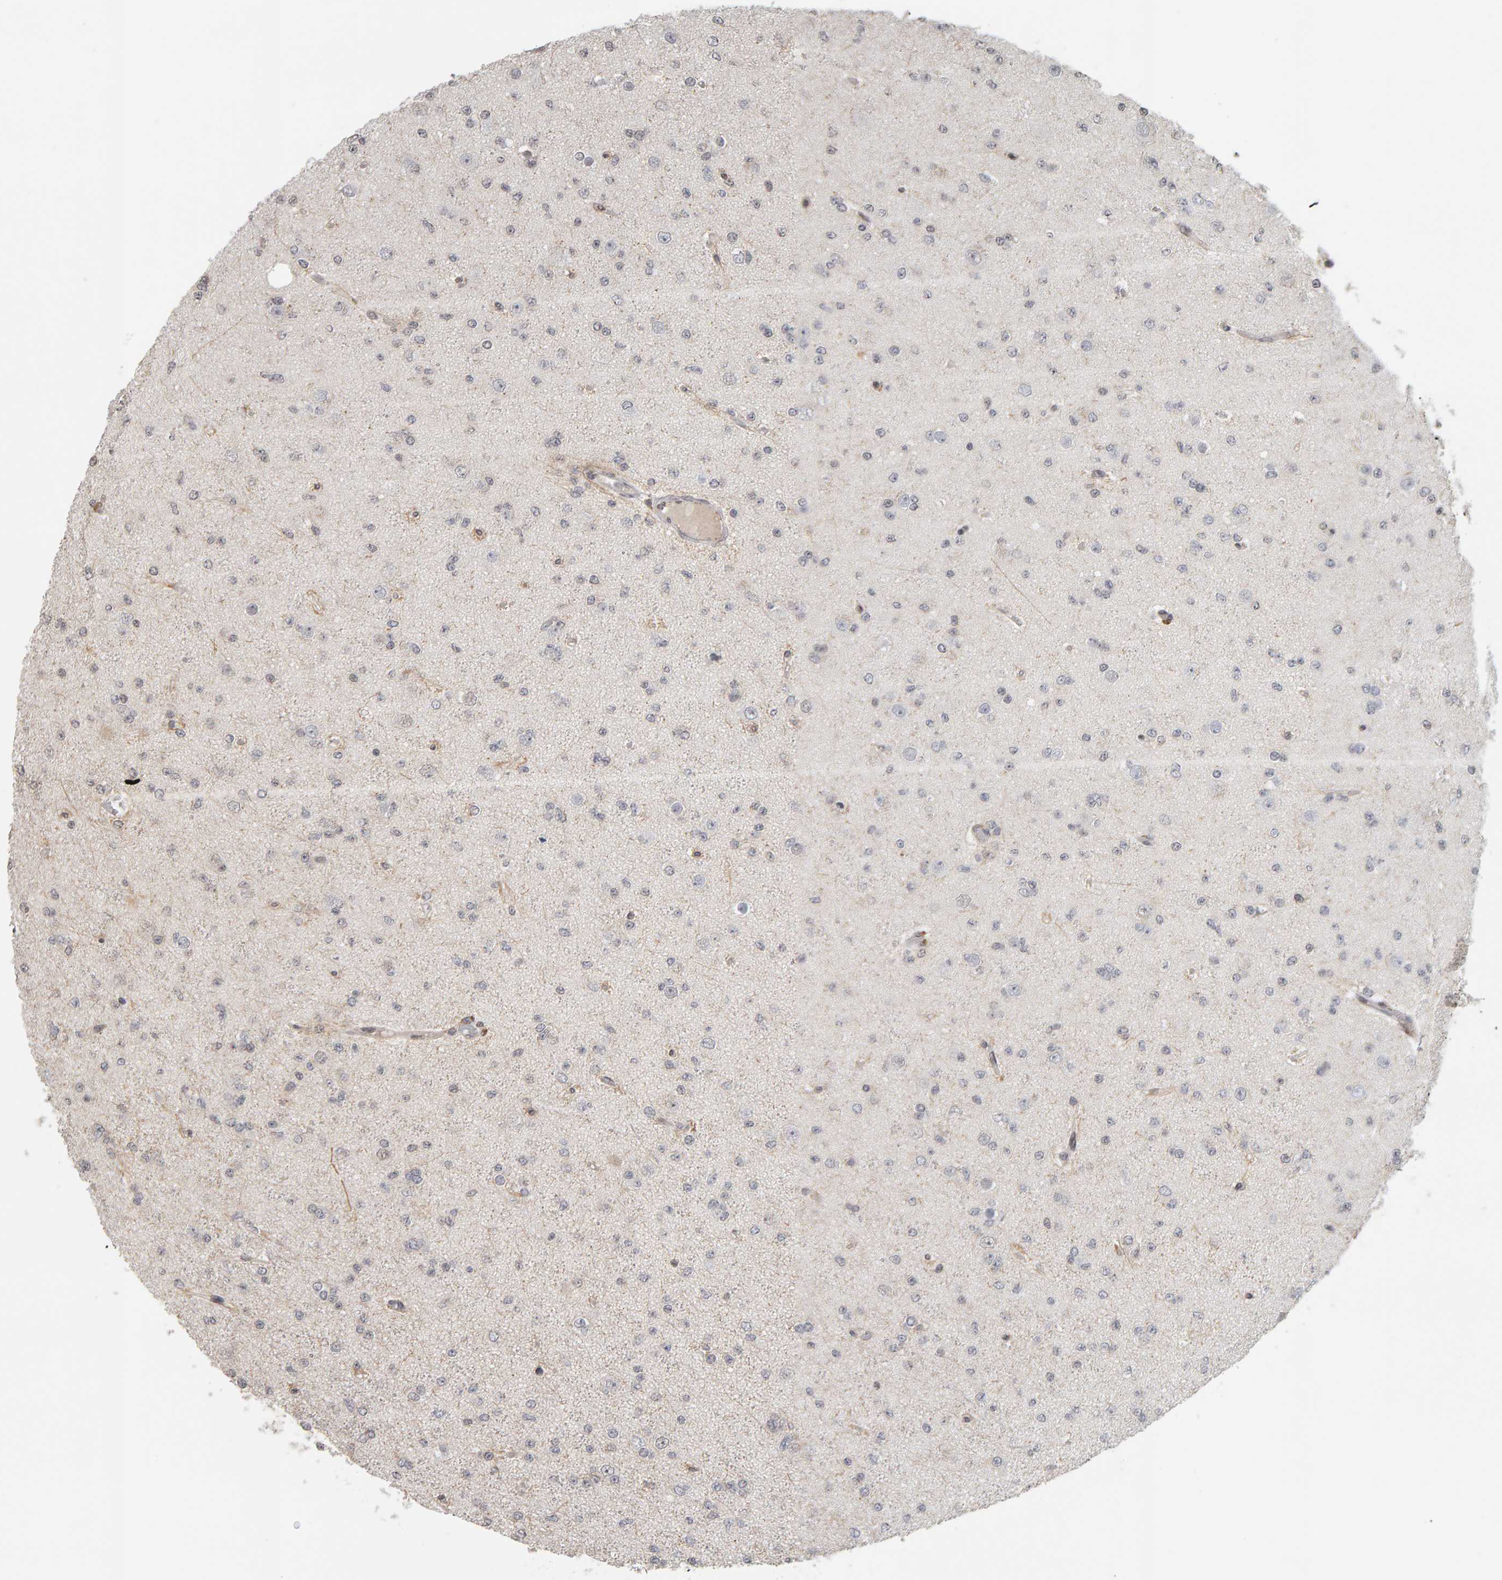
{"staining": {"intensity": "negative", "quantity": "none", "location": "none"}, "tissue": "glioma", "cell_type": "Tumor cells", "image_type": "cancer", "snomed": [{"axis": "morphology", "description": "Glioma, malignant, Low grade"}, {"axis": "topography", "description": "Brain"}], "caption": "The micrograph reveals no staining of tumor cells in glioma.", "gene": "TEFM", "patient": {"sex": "female", "age": 22}}